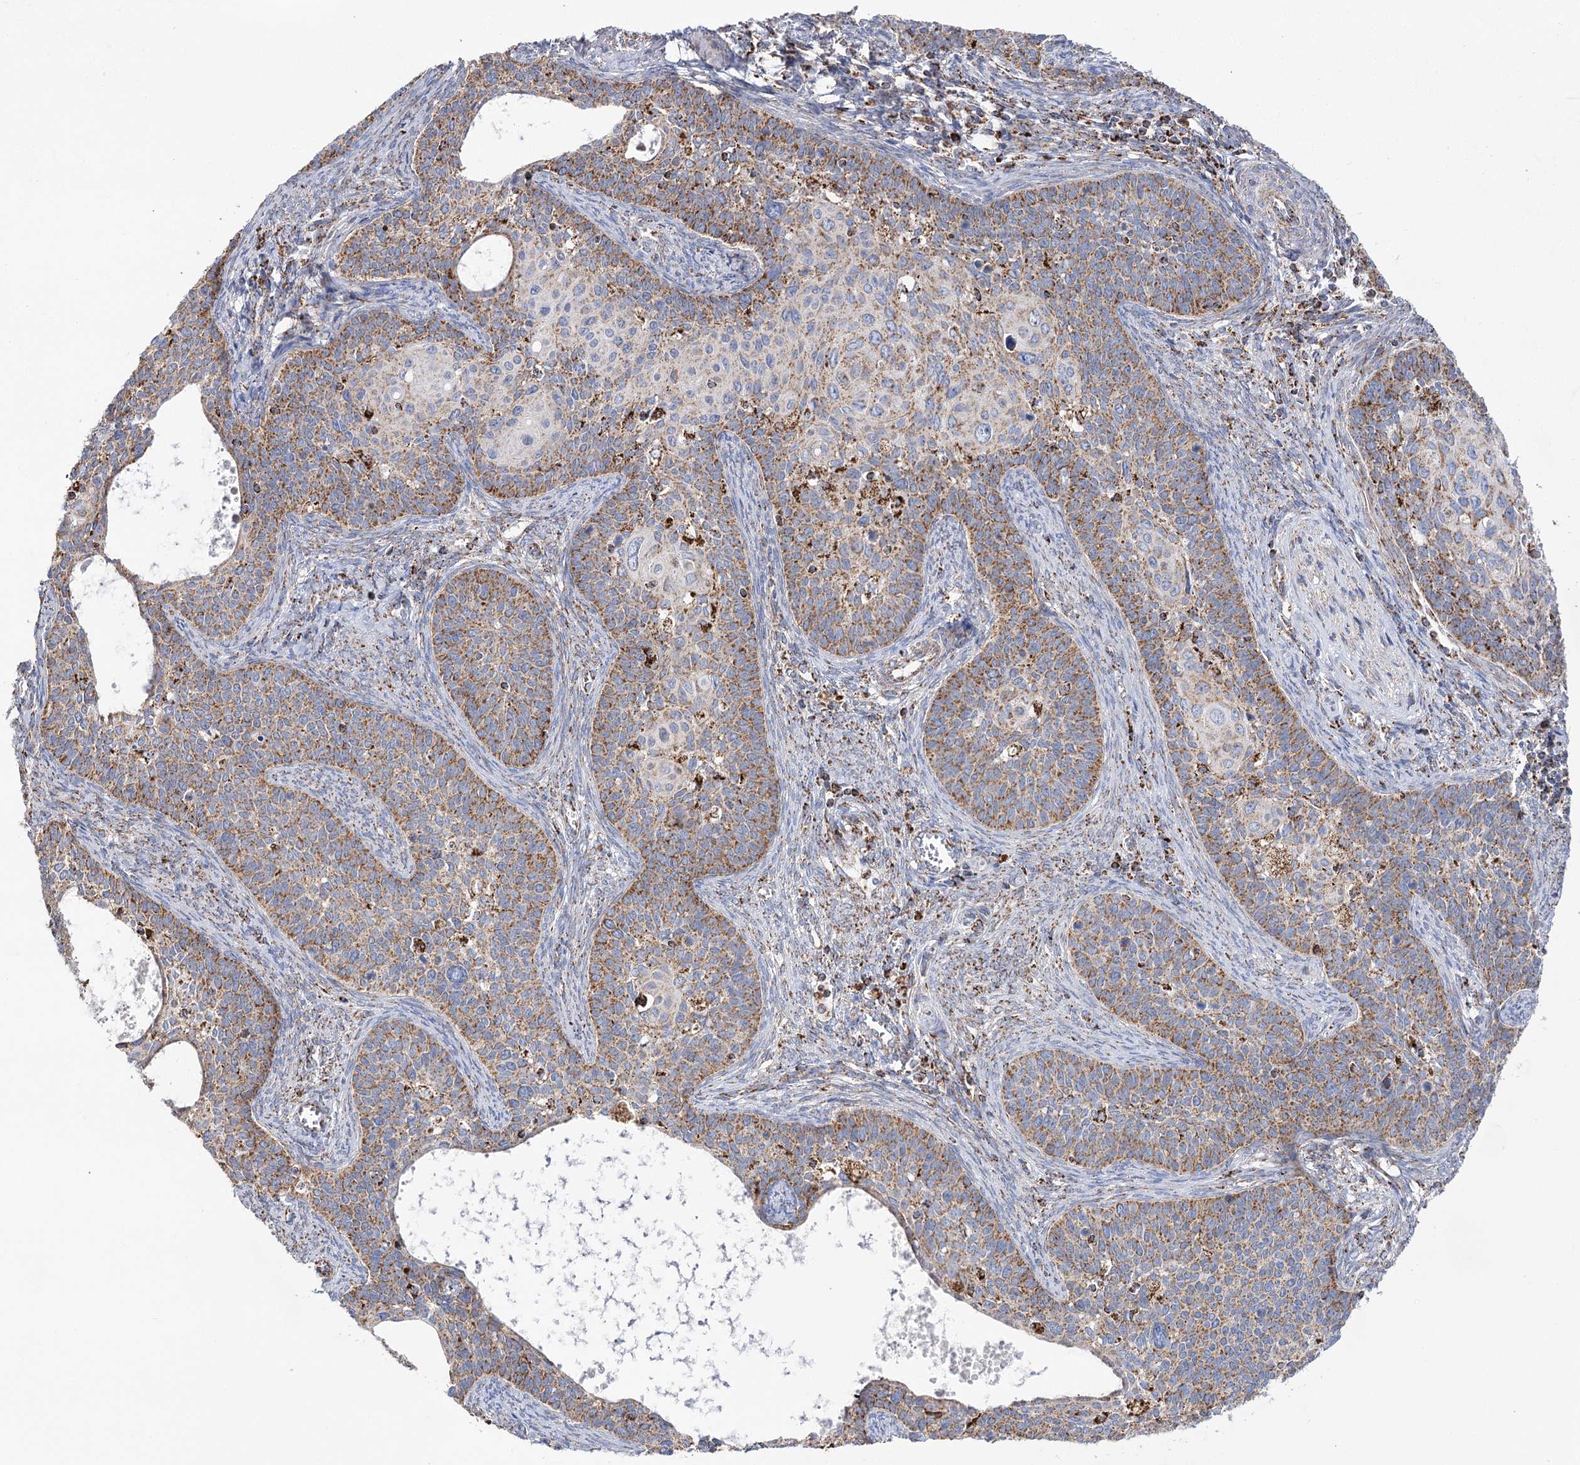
{"staining": {"intensity": "moderate", "quantity": ">75%", "location": "cytoplasmic/membranous"}, "tissue": "cervical cancer", "cell_type": "Tumor cells", "image_type": "cancer", "snomed": [{"axis": "morphology", "description": "Squamous cell carcinoma, NOS"}, {"axis": "topography", "description": "Cervix"}], "caption": "Moderate cytoplasmic/membranous expression for a protein is present in about >75% of tumor cells of cervical squamous cell carcinoma using IHC.", "gene": "NADK2", "patient": {"sex": "female", "age": 33}}